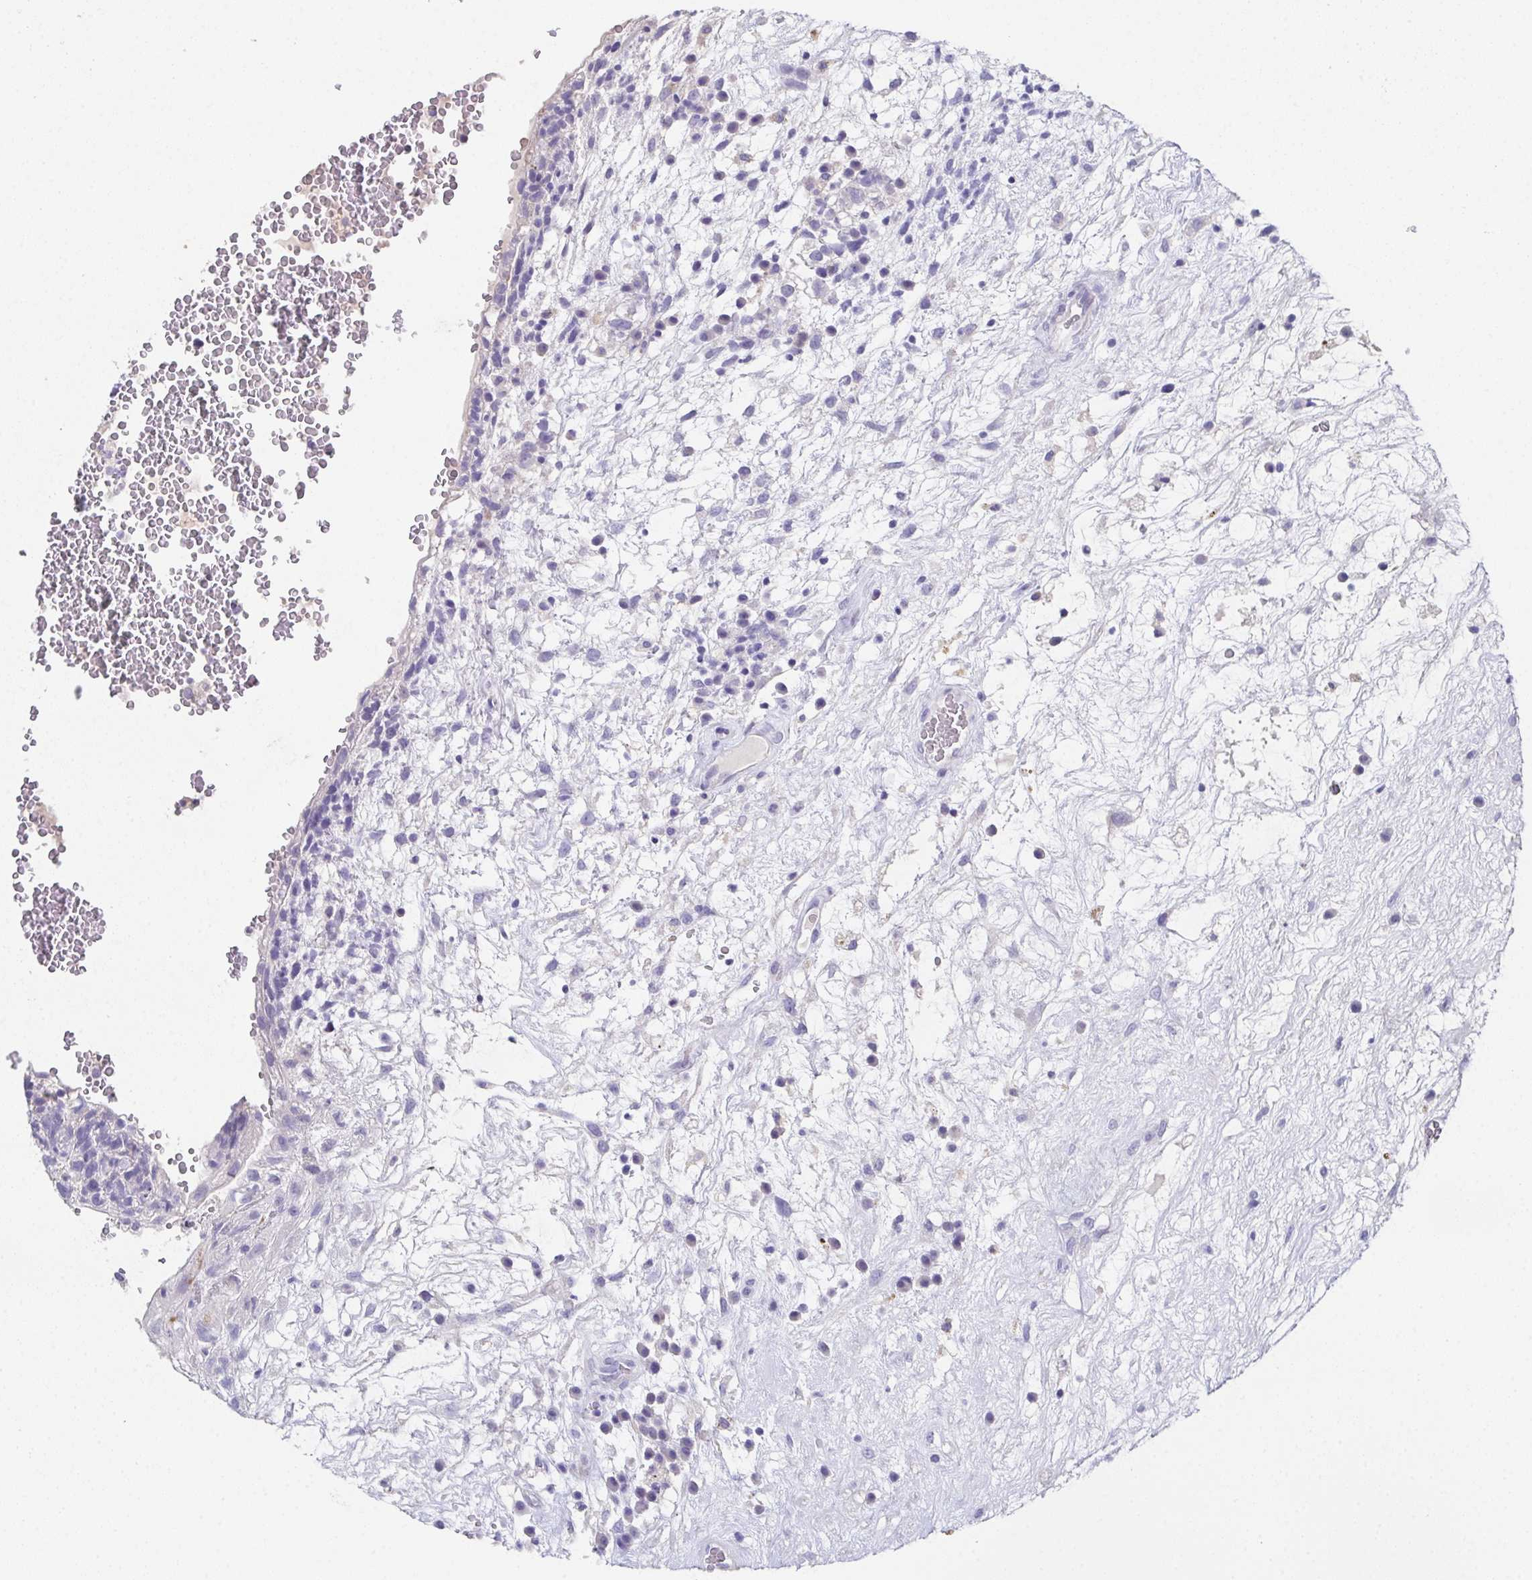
{"staining": {"intensity": "negative", "quantity": "none", "location": "none"}, "tissue": "testis cancer", "cell_type": "Tumor cells", "image_type": "cancer", "snomed": [{"axis": "morphology", "description": "Normal tissue, NOS"}, {"axis": "morphology", "description": "Carcinoma, Embryonal, NOS"}, {"axis": "topography", "description": "Testis"}], "caption": "A photomicrograph of human testis embryonal carcinoma is negative for staining in tumor cells. The staining was performed using DAB to visualize the protein expression in brown, while the nuclei were stained in blue with hematoxylin (Magnification: 20x).", "gene": "SSC4D", "patient": {"sex": "male", "age": 32}}